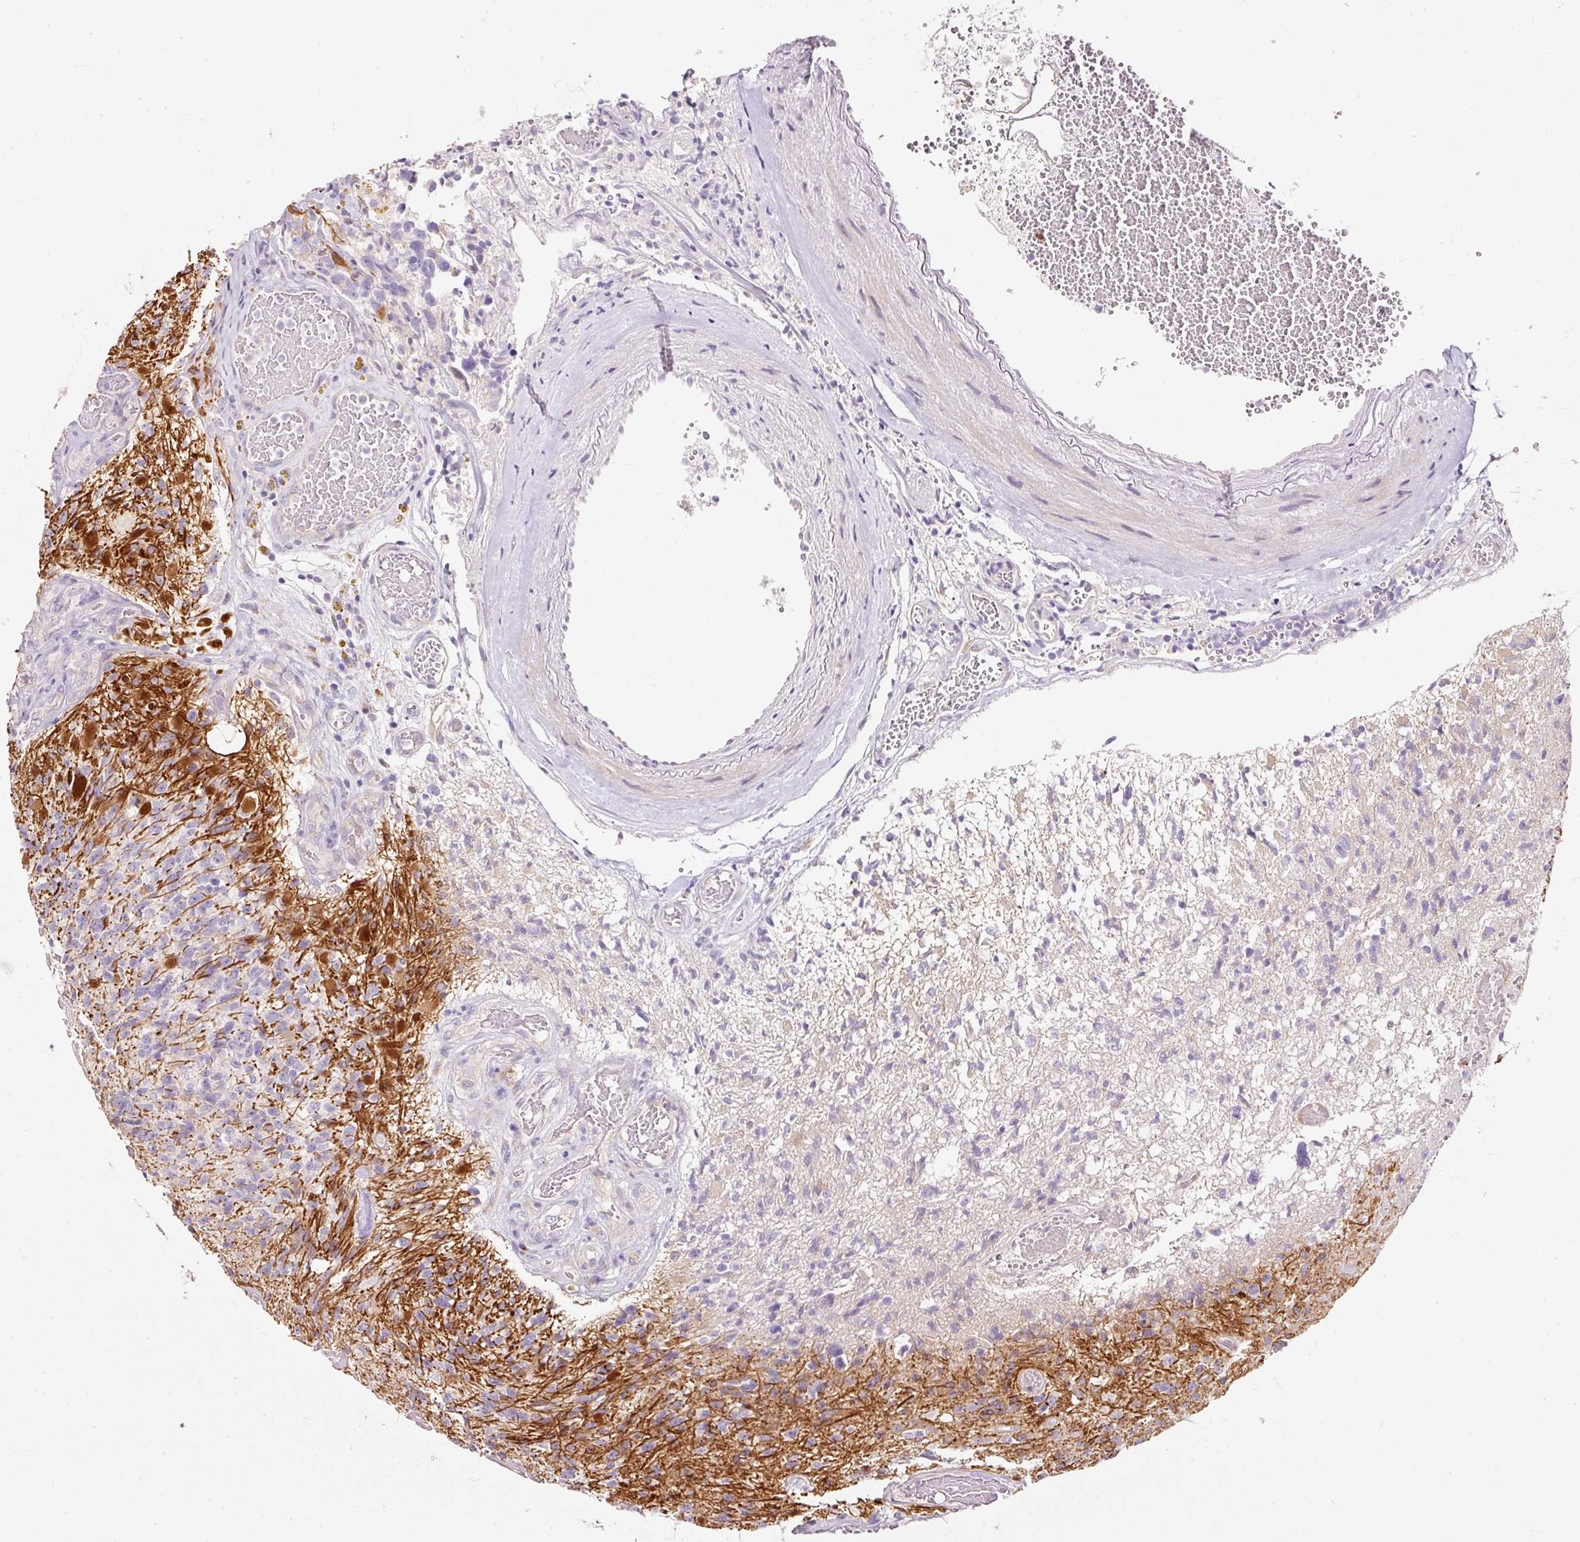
{"staining": {"intensity": "negative", "quantity": "none", "location": "none"}, "tissue": "glioma", "cell_type": "Tumor cells", "image_type": "cancer", "snomed": [{"axis": "morphology", "description": "Glioma, malignant, High grade"}, {"axis": "topography", "description": "Brain"}], "caption": "This is a image of immunohistochemistry staining of glioma, which shows no positivity in tumor cells.", "gene": "NBPF11", "patient": {"sex": "male", "age": 76}}